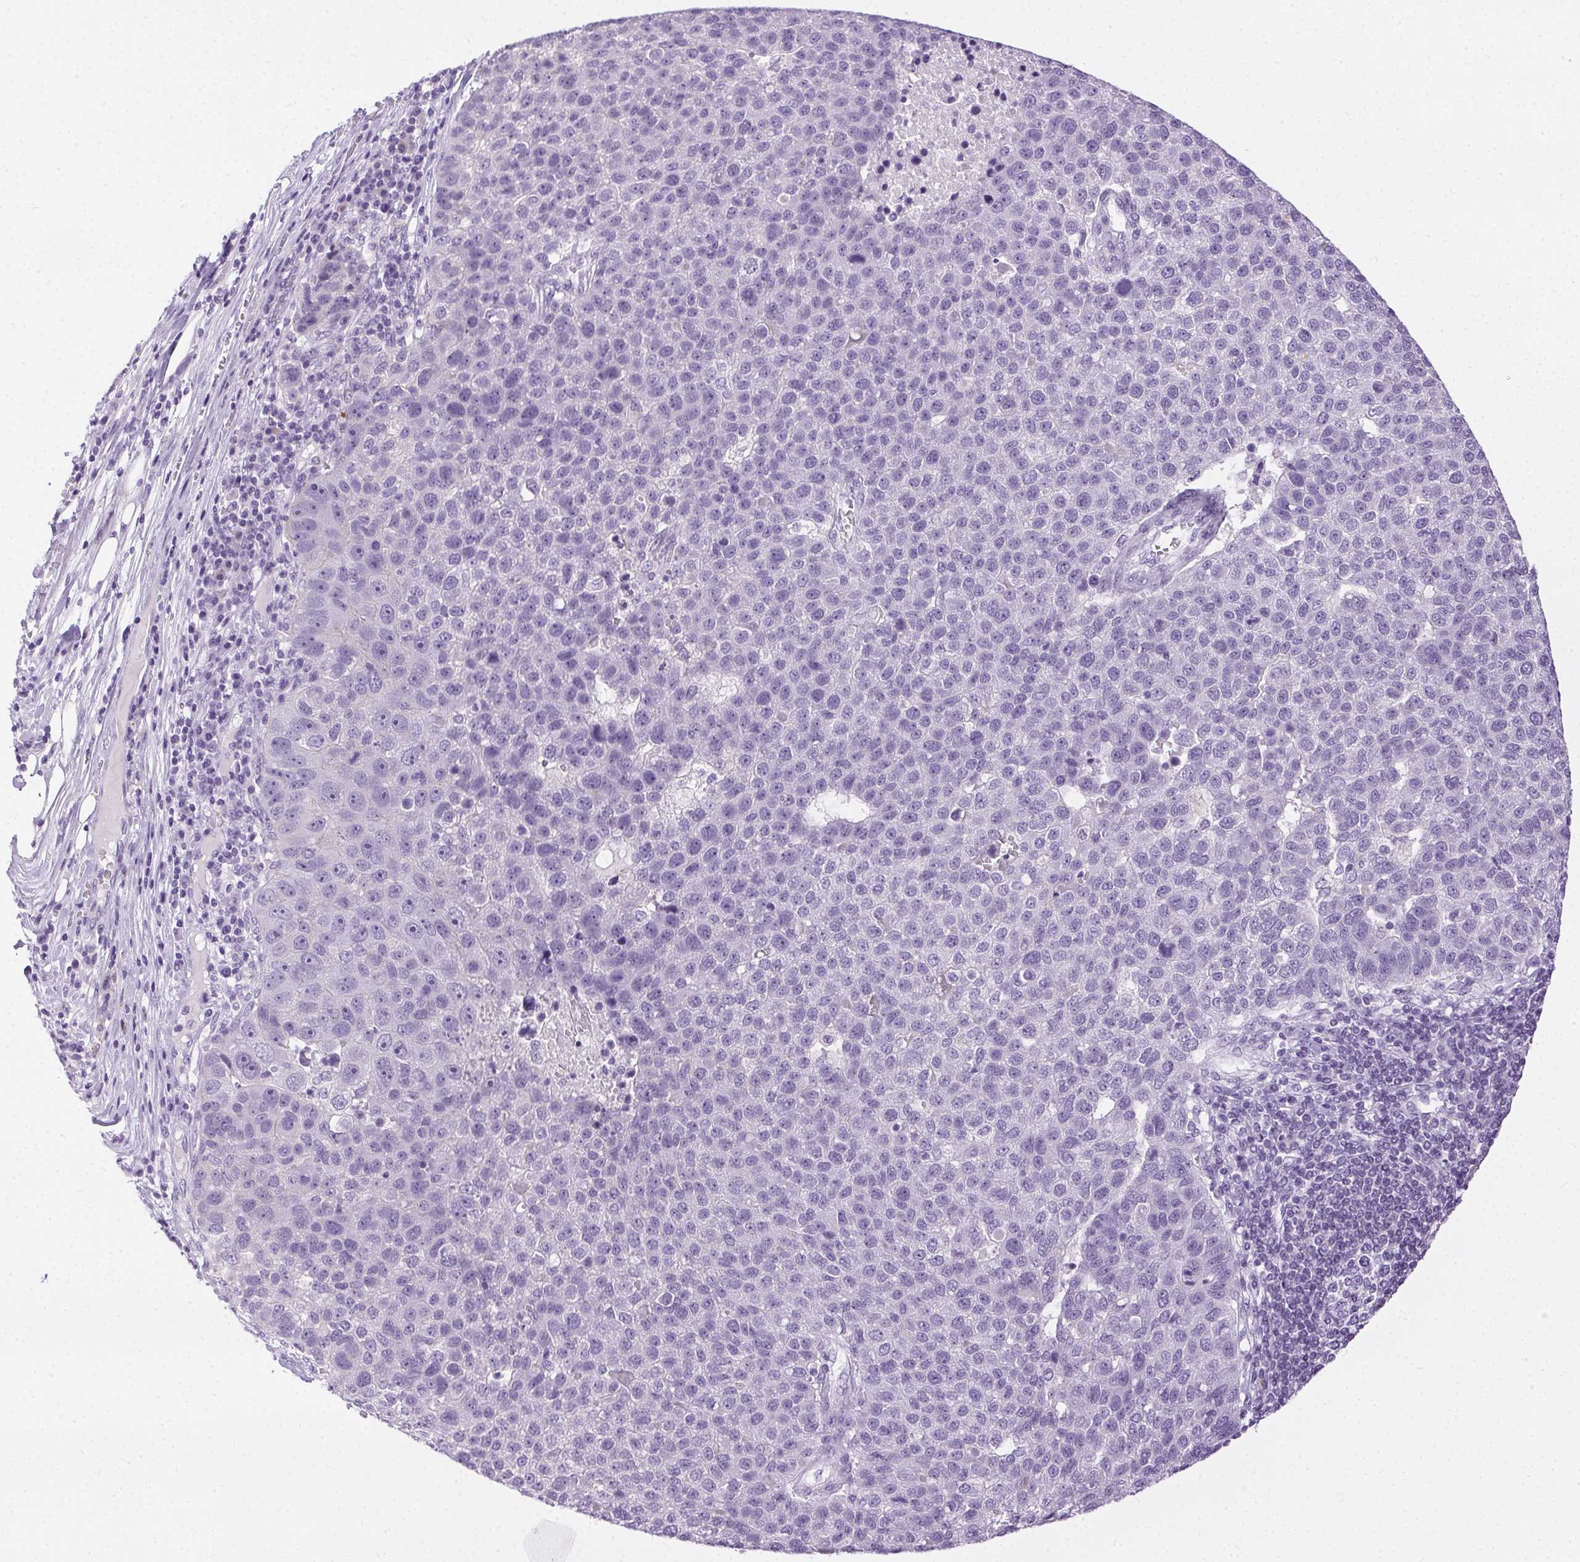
{"staining": {"intensity": "negative", "quantity": "none", "location": "none"}, "tissue": "pancreatic cancer", "cell_type": "Tumor cells", "image_type": "cancer", "snomed": [{"axis": "morphology", "description": "Adenocarcinoma, NOS"}, {"axis": "topography", "description": "Pancreas"}], "caption": "Tumor cells are negative for protein expression in human pancreatic adenocarcinoma.", "gene": "C20orf85", "patient": {"sex": "female", "age": 61}}